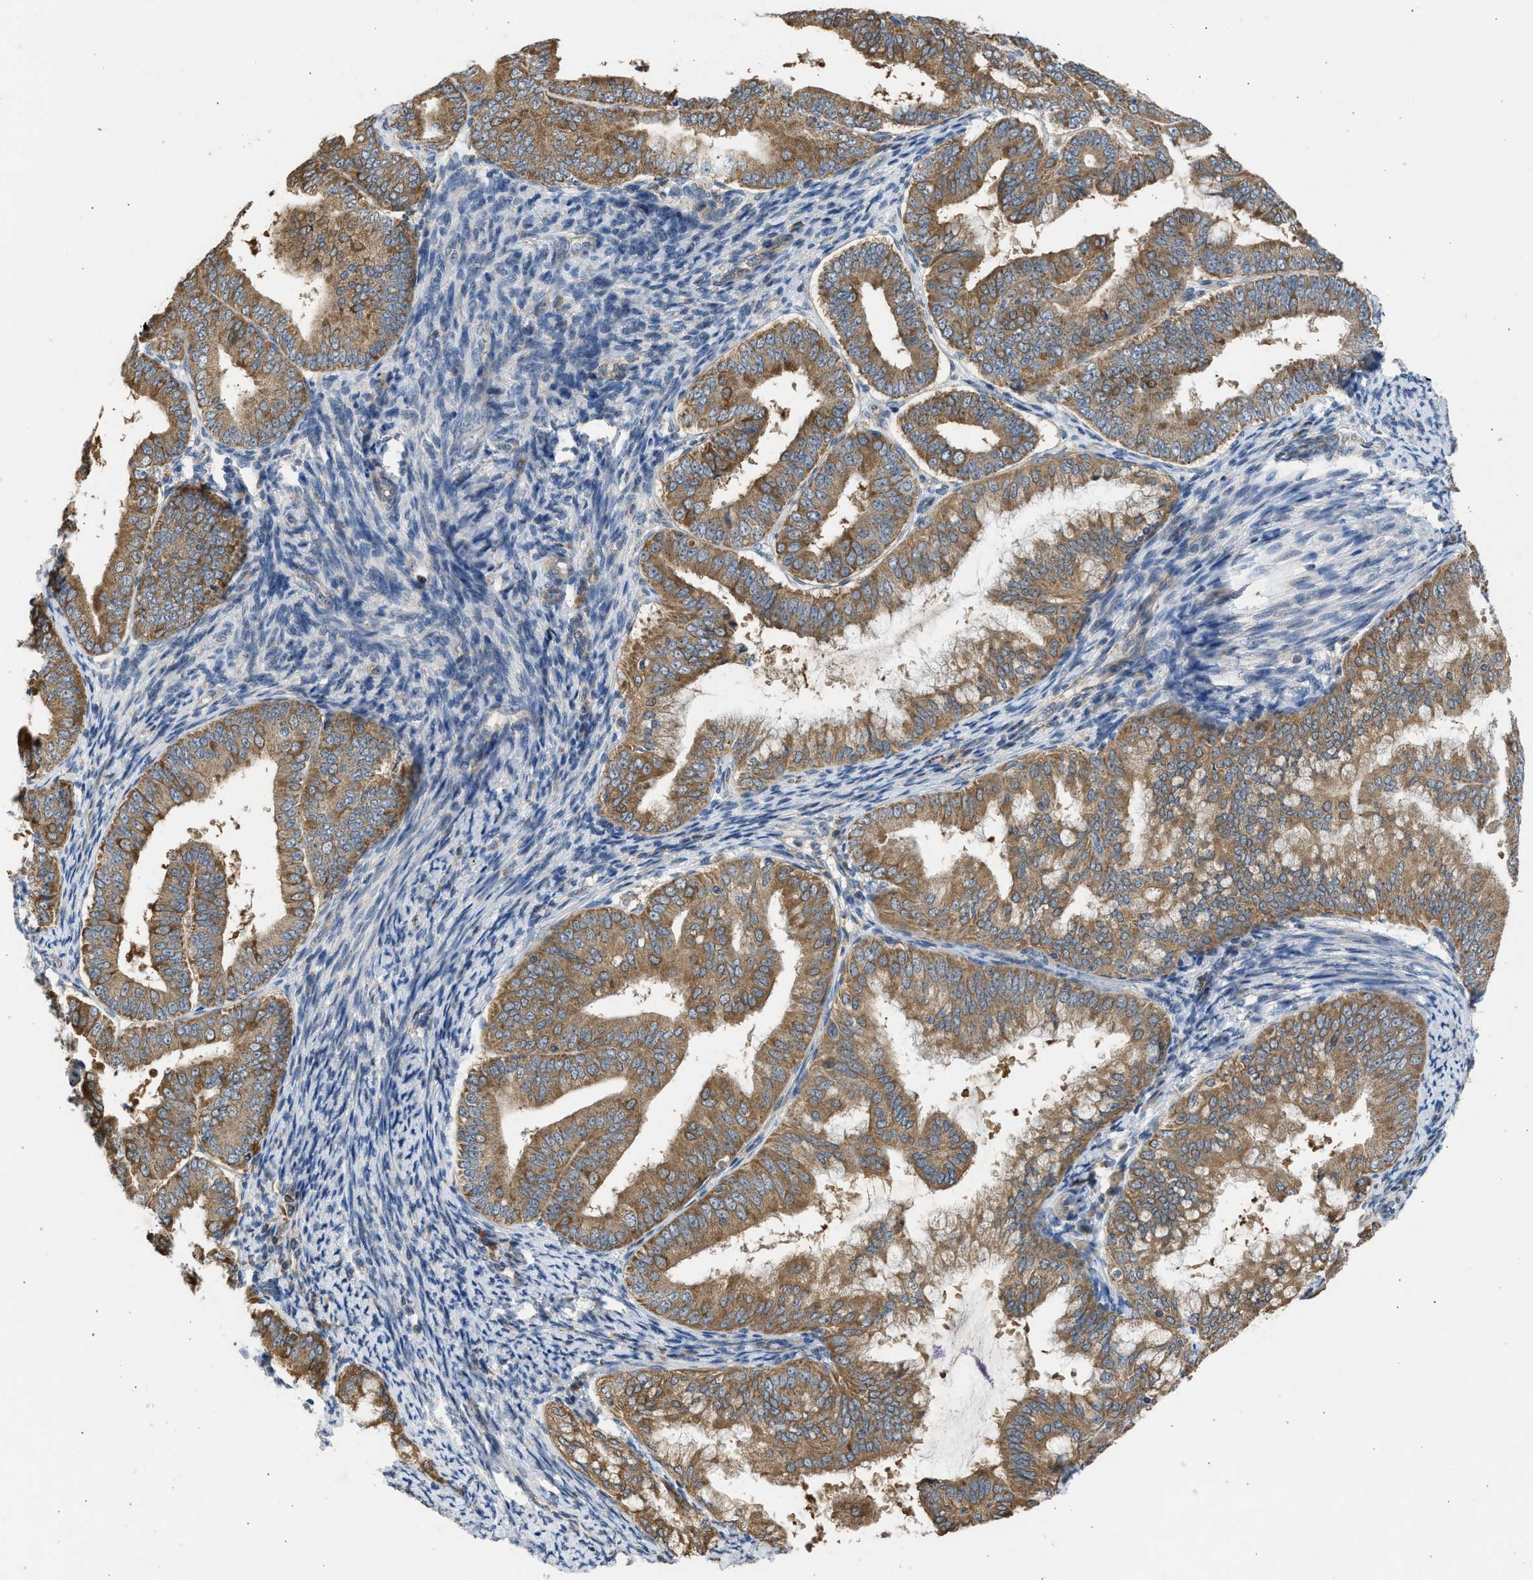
{"staining": {"intensity": "moderate", "quantity": ">75%", "location": "cytoplasmic/membranous"}, "tissue": "endometrial cancer", "cell_type": "Tumor cells", "image_type": "cancer", "snomed": [{"axis": "morphology", "description": "Adenocarcinoma, NOS"}, {"axis": "topography", "description": "Endometrium"}], "caption": "DAB (3,3'-diaminobenzidine) immunohistochemical staining of human adenocarcinoma (endometrial) shows moderate cytoplasmic/membranous protein staining in about >75% of tumor cells. (DAB (3,3'-diaminobenzidine) IHC, brown staining for protein, blue staining for nuclei).", "gene": "CYP1A1", "patient": {"sex": "female", "age": 63}}